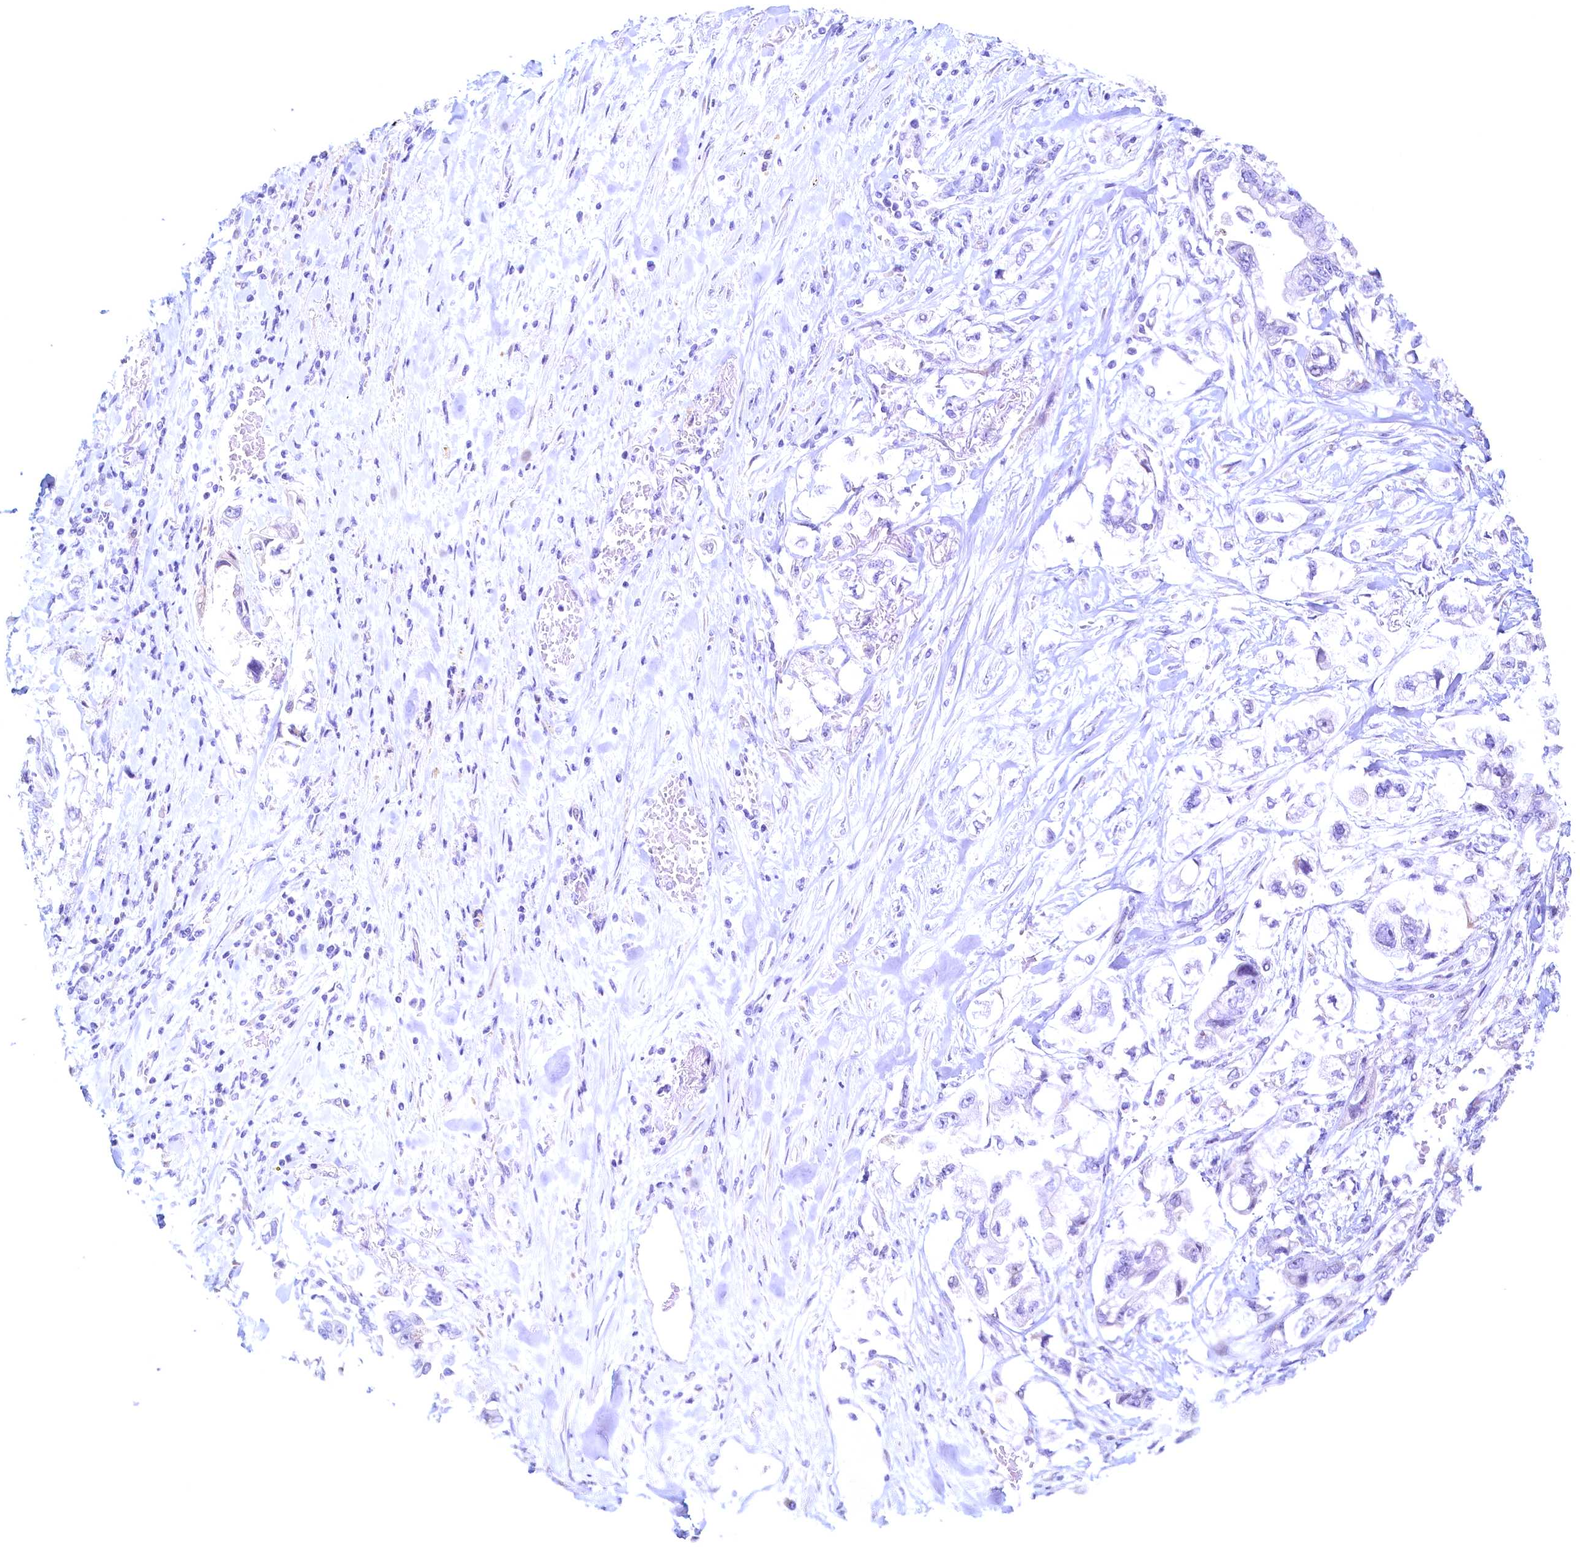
{"staining": {"intensity": "negative", "quantity": "none", "location": "none"}, "tissue": "stomach cancer", "cell_type": "Tumor cells", "image_type": "cancer", "snomed": [{"axis": "morphology", "description": "Adenocarcinoma, NOS"}, {"axis": "topography", "description": "Stomach"}], "caption": "This is an immunohistochemistry (IHC) image of human stomach cancer (adenocarcinoma). There is no positivity in tumor cells.", "gene": "MAP1LC3A", "patient": {"sex": "male", "age": 62}}